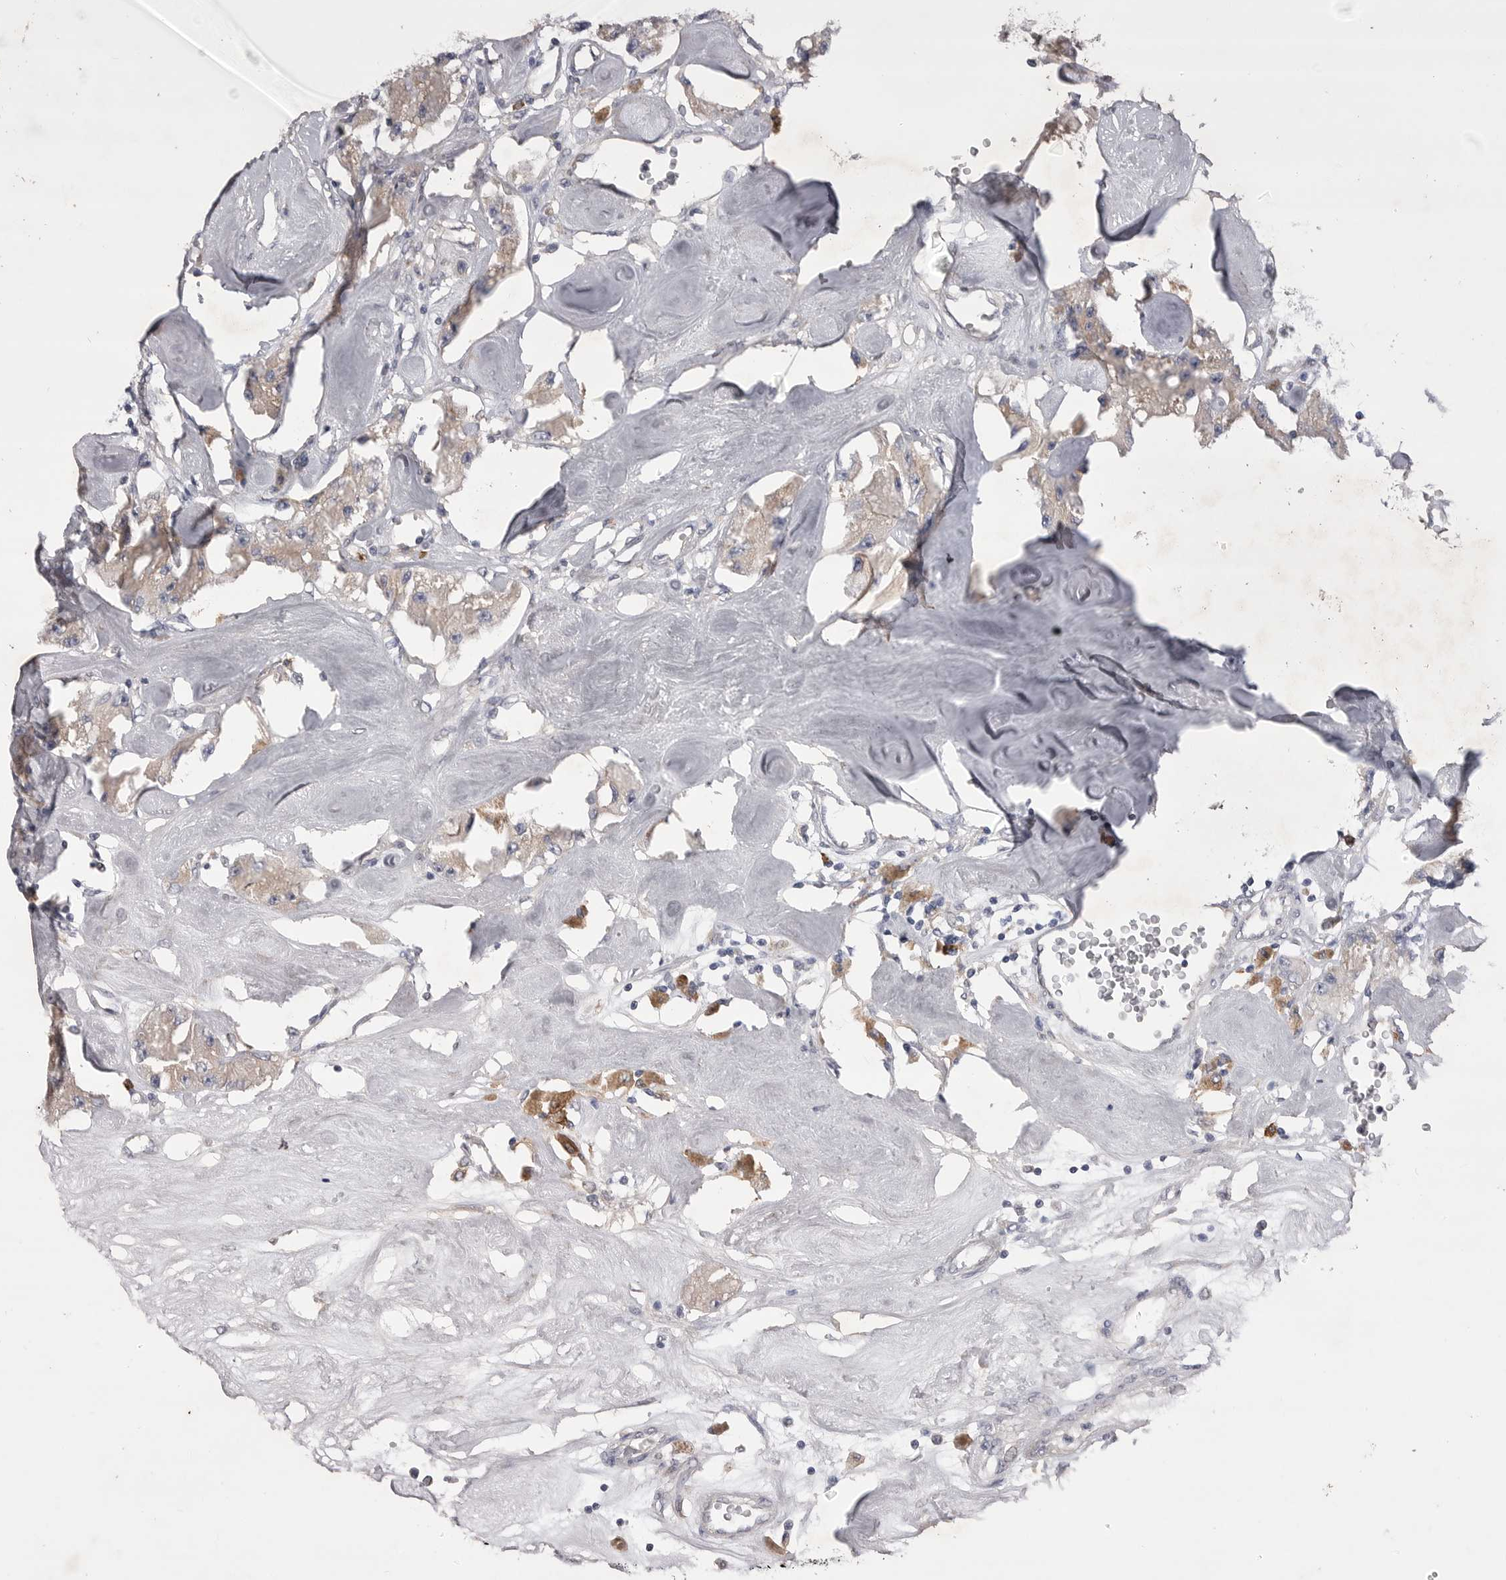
{"staining": {"intensity": "weak", "quantity": "<25%", "location": "cytoplasmic/membranous"}, "tissue": "carcinoid", "cell_type": "Tumor cells", "image_type": "cancer", "snomed": [{"axis": "morphology", "description": "Carcinoid, malignant, NOS"}, {"axis": "topography", "description": "Pancreas"}], "caption": "This is an immunohistochemistry photomicrograph of carcinoid (malignant). There is no staining in tumor cells.", "gene": "VAC14", "patient": {"sex": "male", "age": 41}}